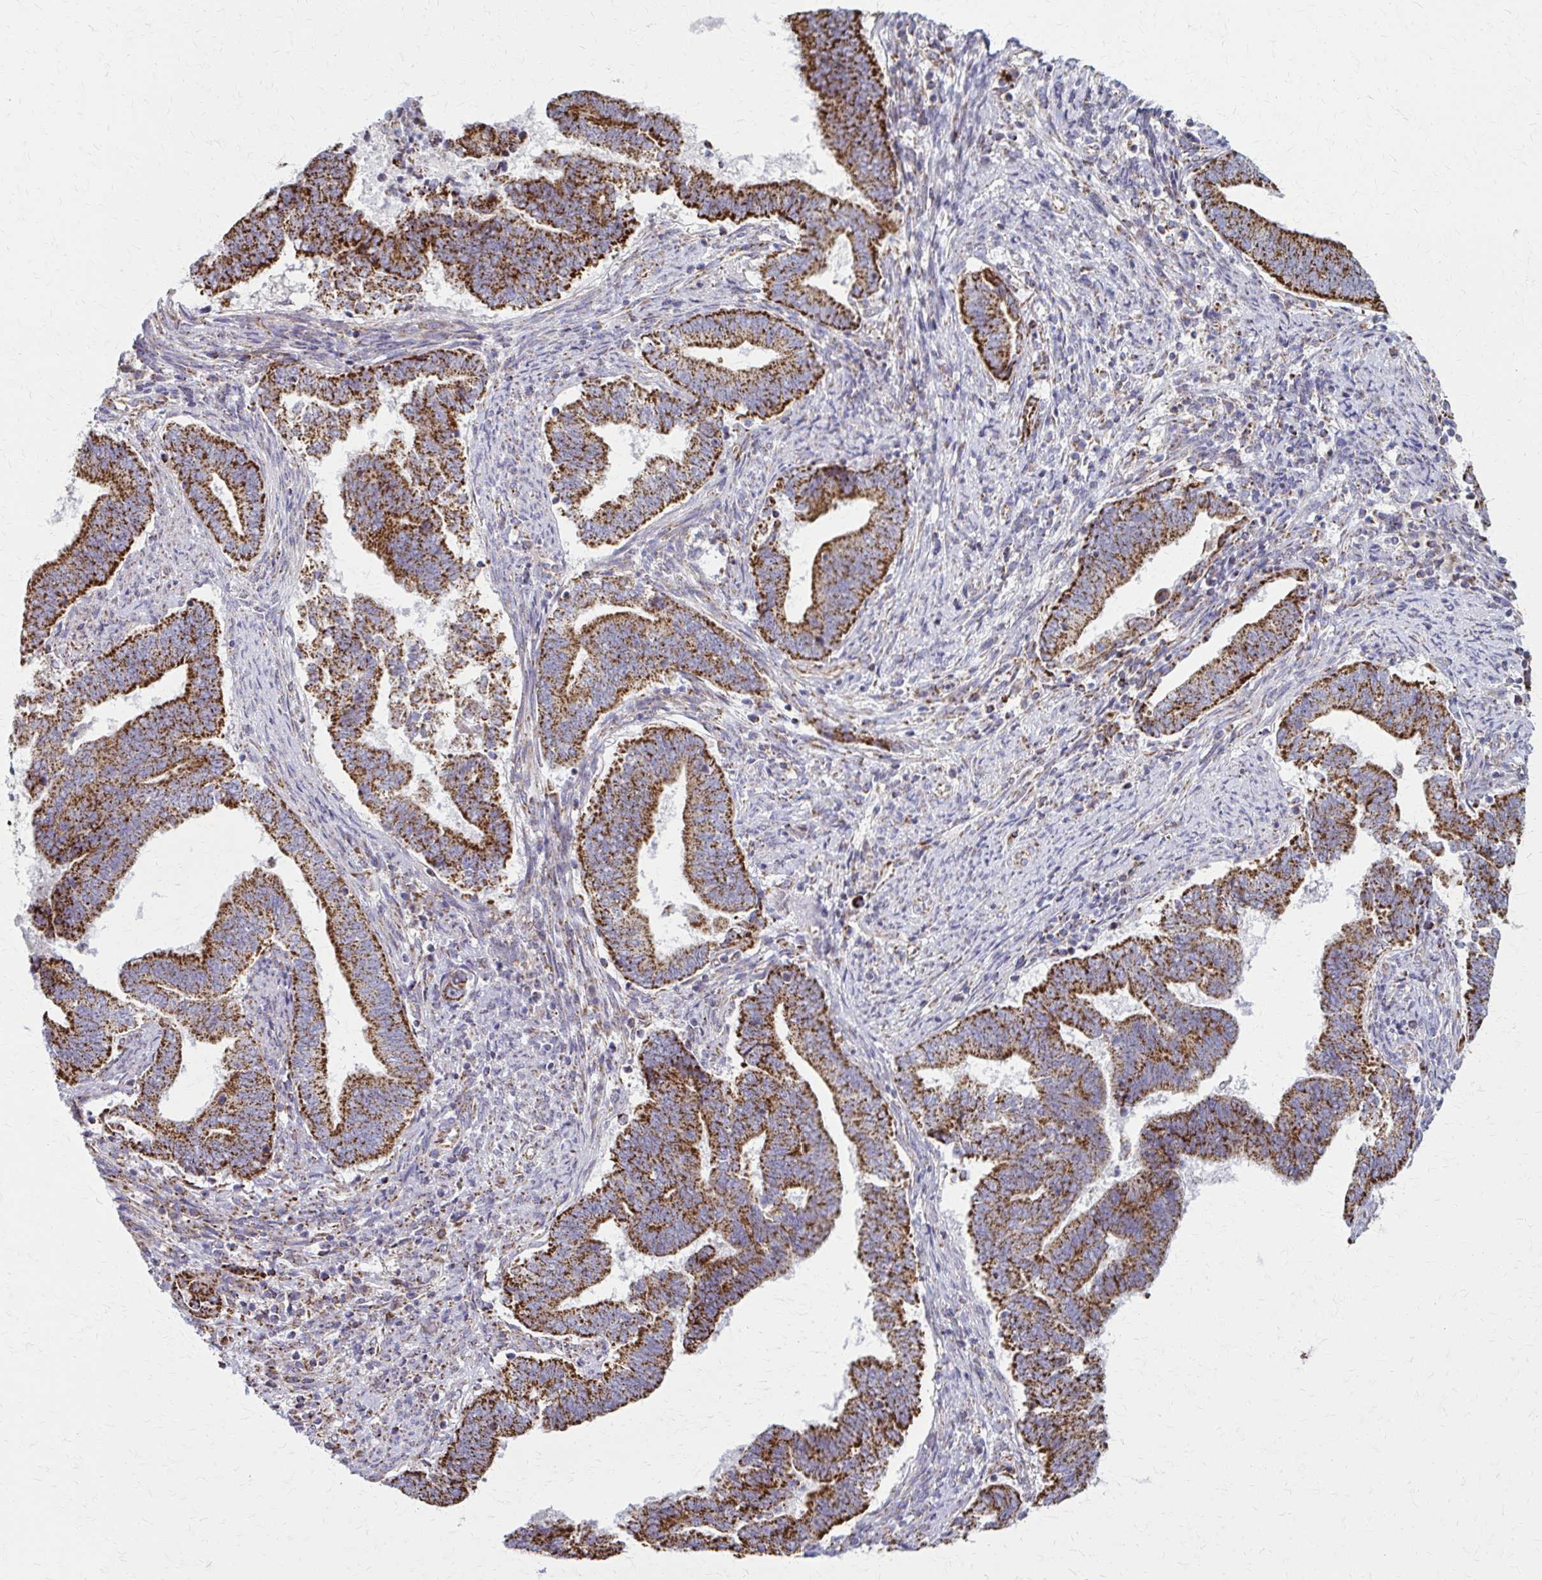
{"staining": {"intensity": "strong", "quantity": ">75%", "location": "cytoplasmic/membranous"}, "tissue": "endometrial cancer", "cell_type": "Tumor cells", "image_type": "cancer", "snomed": [{"axis": "morphology", "description": "Adenocarcinoma, NOS"}, {"axis": "topography", "description": "Endometrium"}], "caption": "Endometrial cancer (adenocarcinoma) tissue reveals strong cytoplasmic/membranous positivity in about >75% of tumor cells", "gene": "TVP23A", "patient": {"sex": "female", "age": 65}}